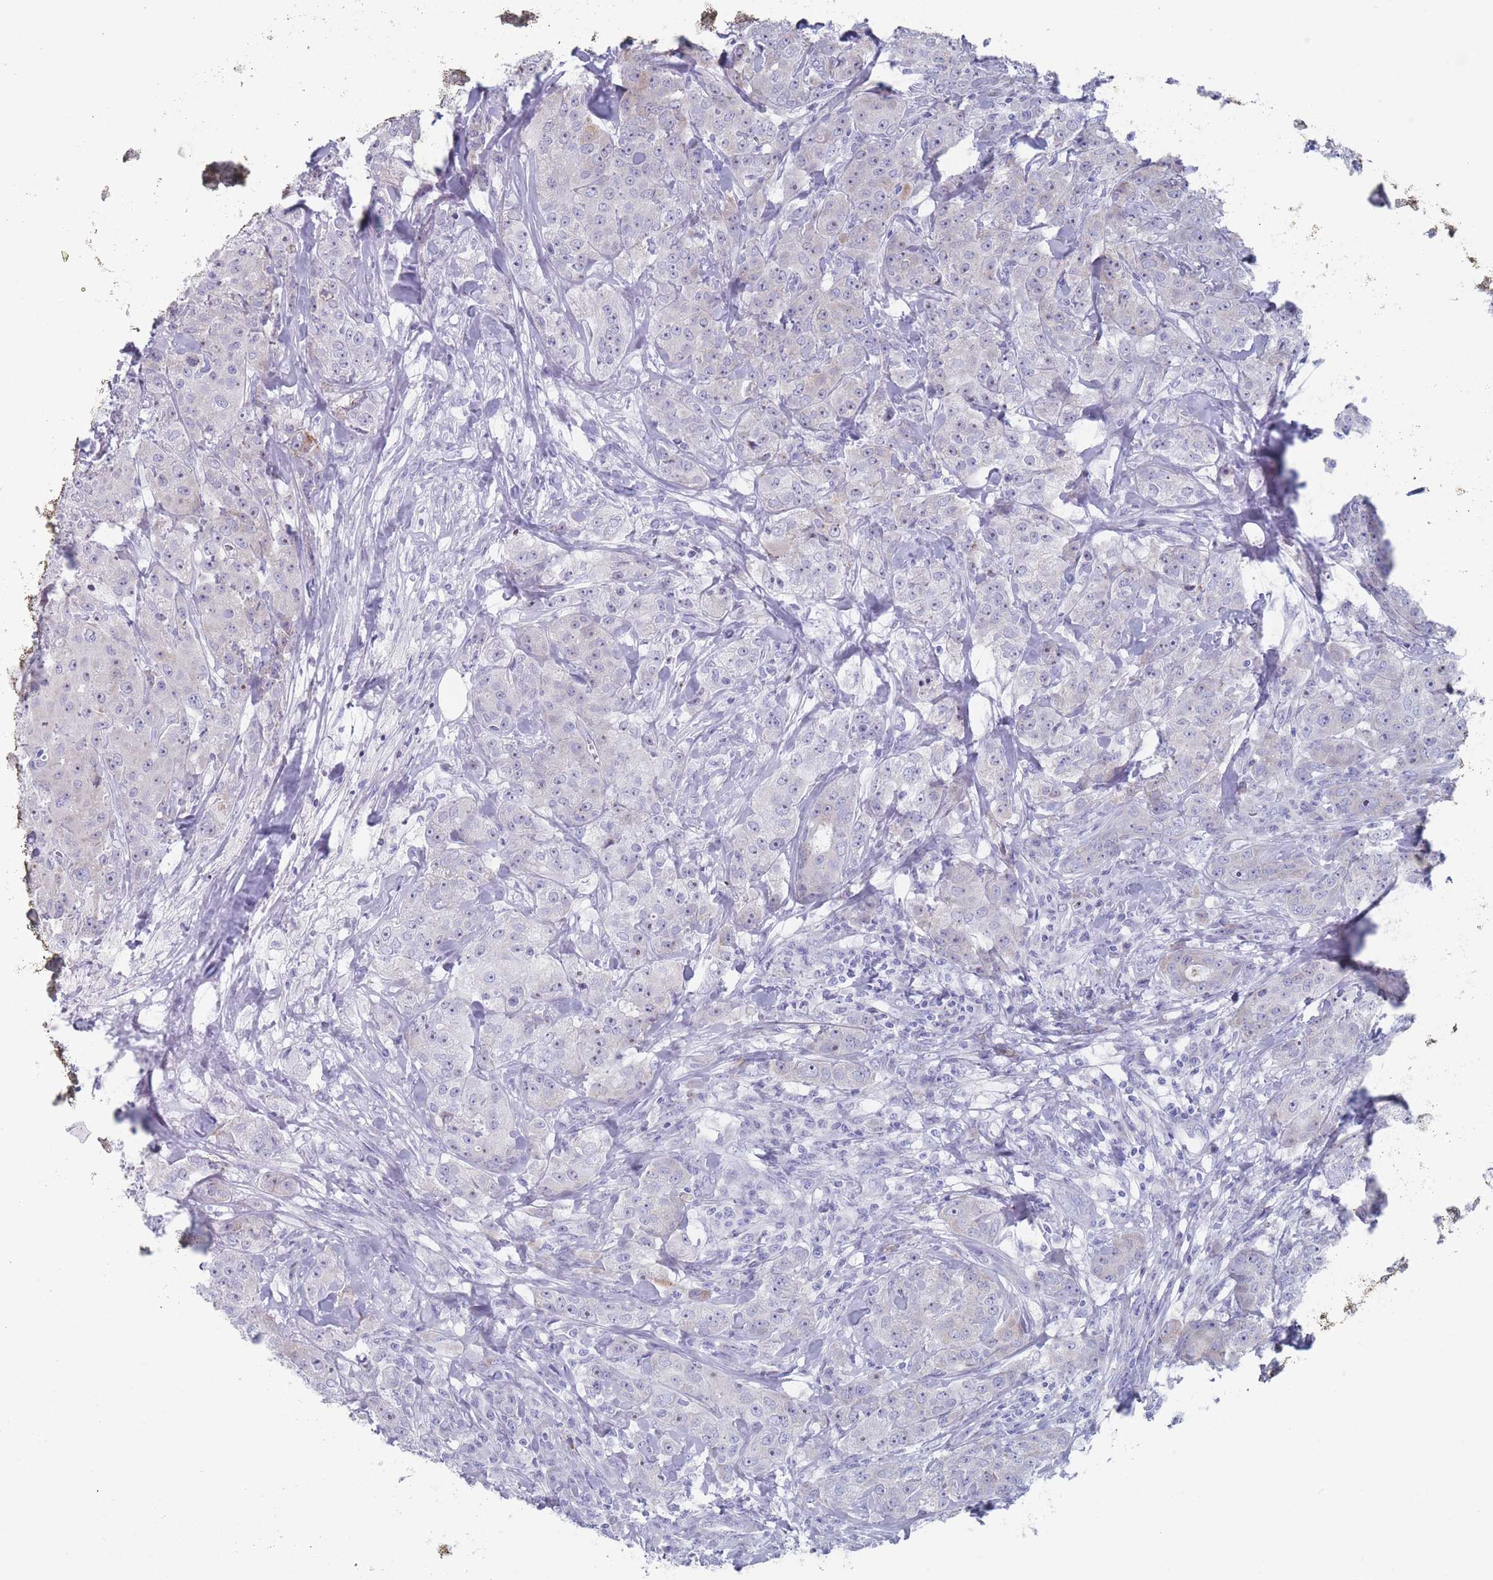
{"staining": {"intensity": "negative", "quantity": "none", "location": "none"}, "tissue": "breast cancer", "cell_type": "Tumor cells", "image_type": "cancer", "snomed": [{"axis": "morphology", "description": "Duct carcinoma"}, {"axis": "topography", "description": "Breast"}], "caption": "Immunohistochemistry (IHC) of breast cancer reveals no positivity in tumor cells.", "gene": "ST8SIA5", "patient": {"sex": "female", "age": 43}}